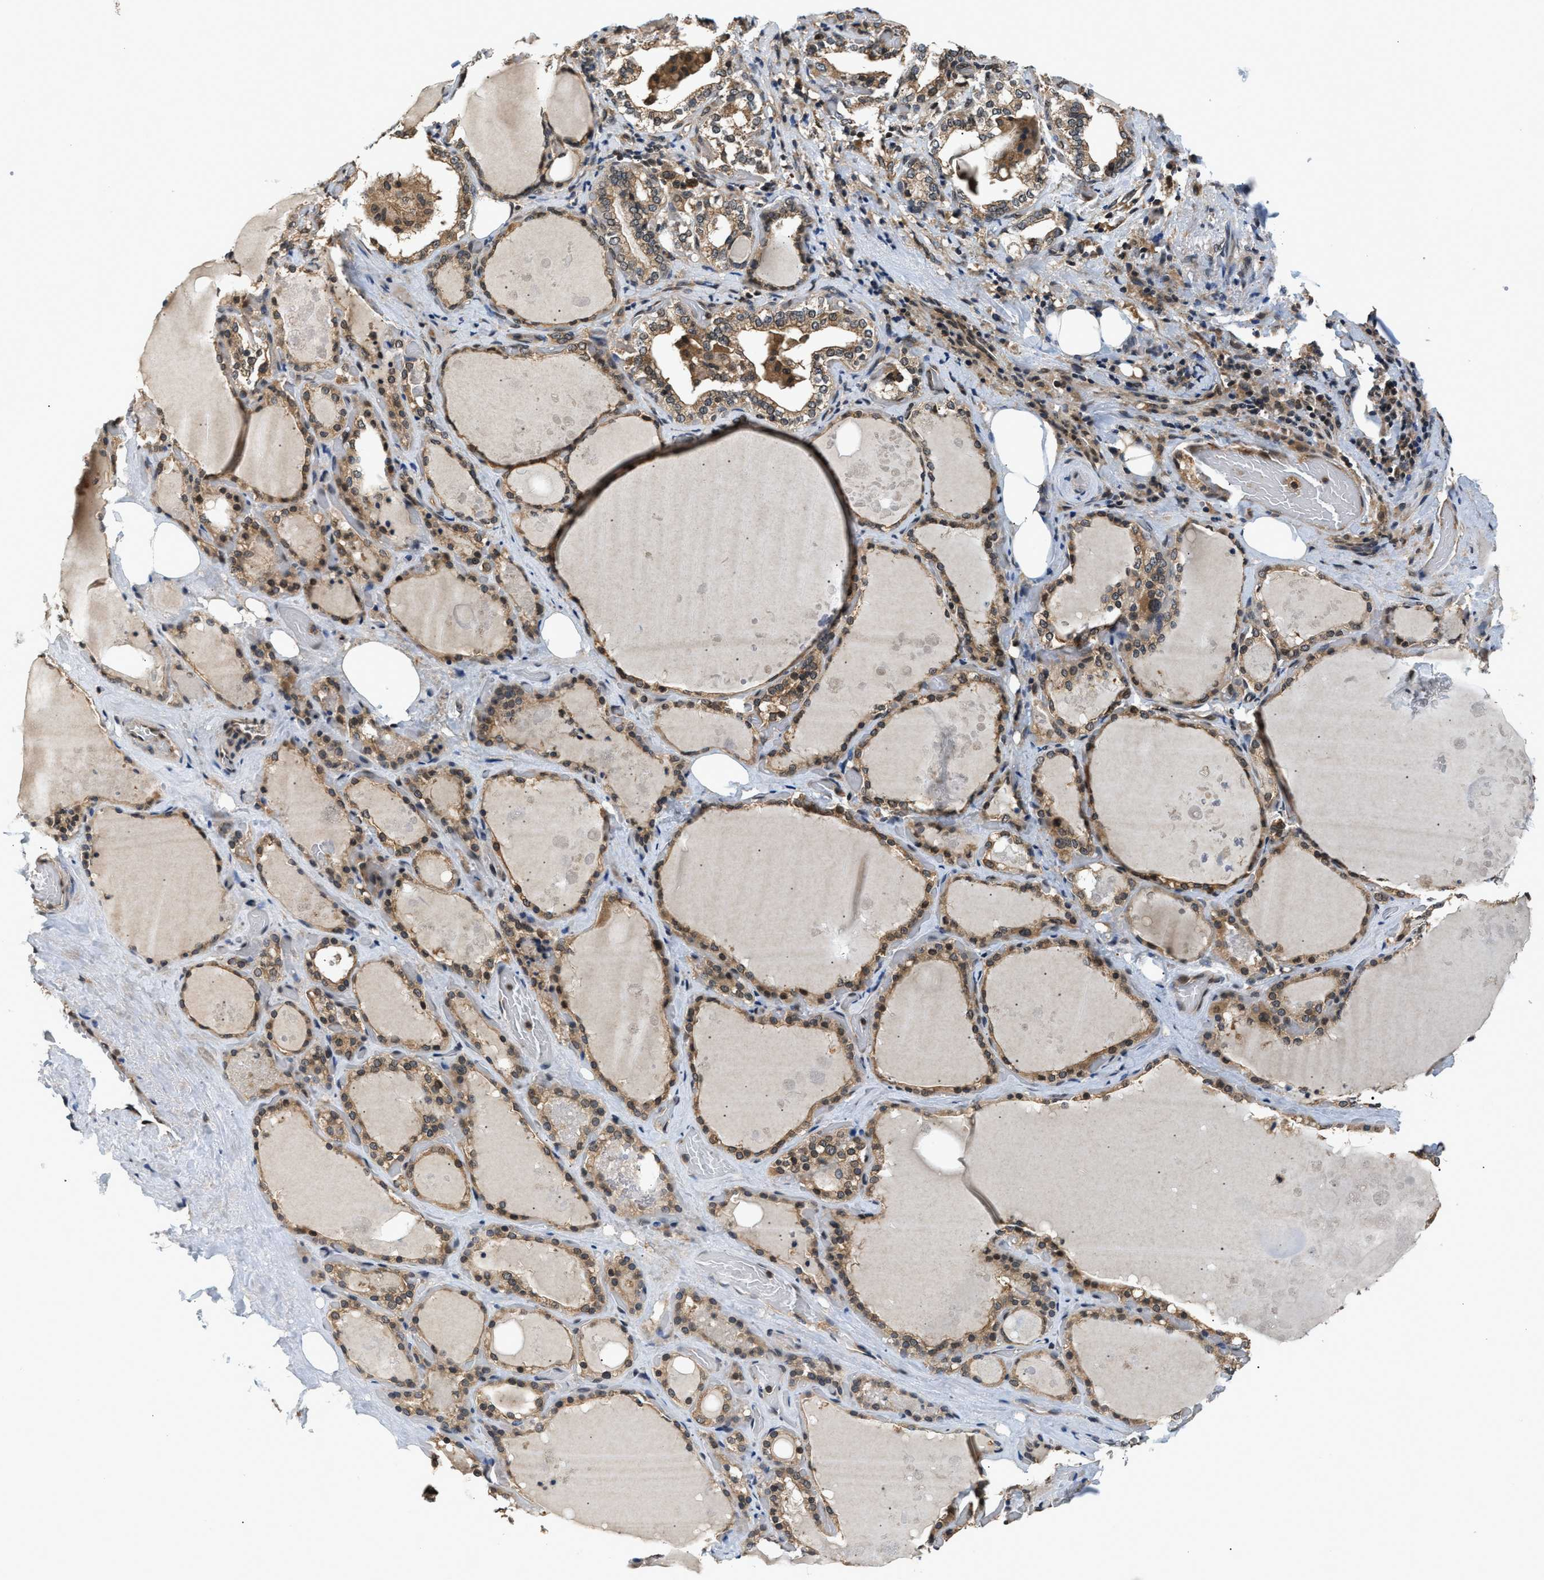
{"staining": {"intensity": "moderate", "quantity": ">75%", "location": "cytoplasmic/membranous,nuclear"}, "tissue": "thyroid gland", "cell_type": "Glandular cells", "image_type": "normal", "snomed": [{"axis": "morphology", "description": "Normal tissue, NOS"}, {"axis": "topography", "description": "Thyroid gland"}], "caption": "A micrograph of thyroid gland stained for a protein displays moderate cytoplasmic/membranous,nuclear brown staining in glandular cells. (DAB (3,3'-diaminobenzidine) = brown stain, brightfield microscopy at high magnification).", "gene": "RAB29", "patient": {"sex": "male", "age": 61}}